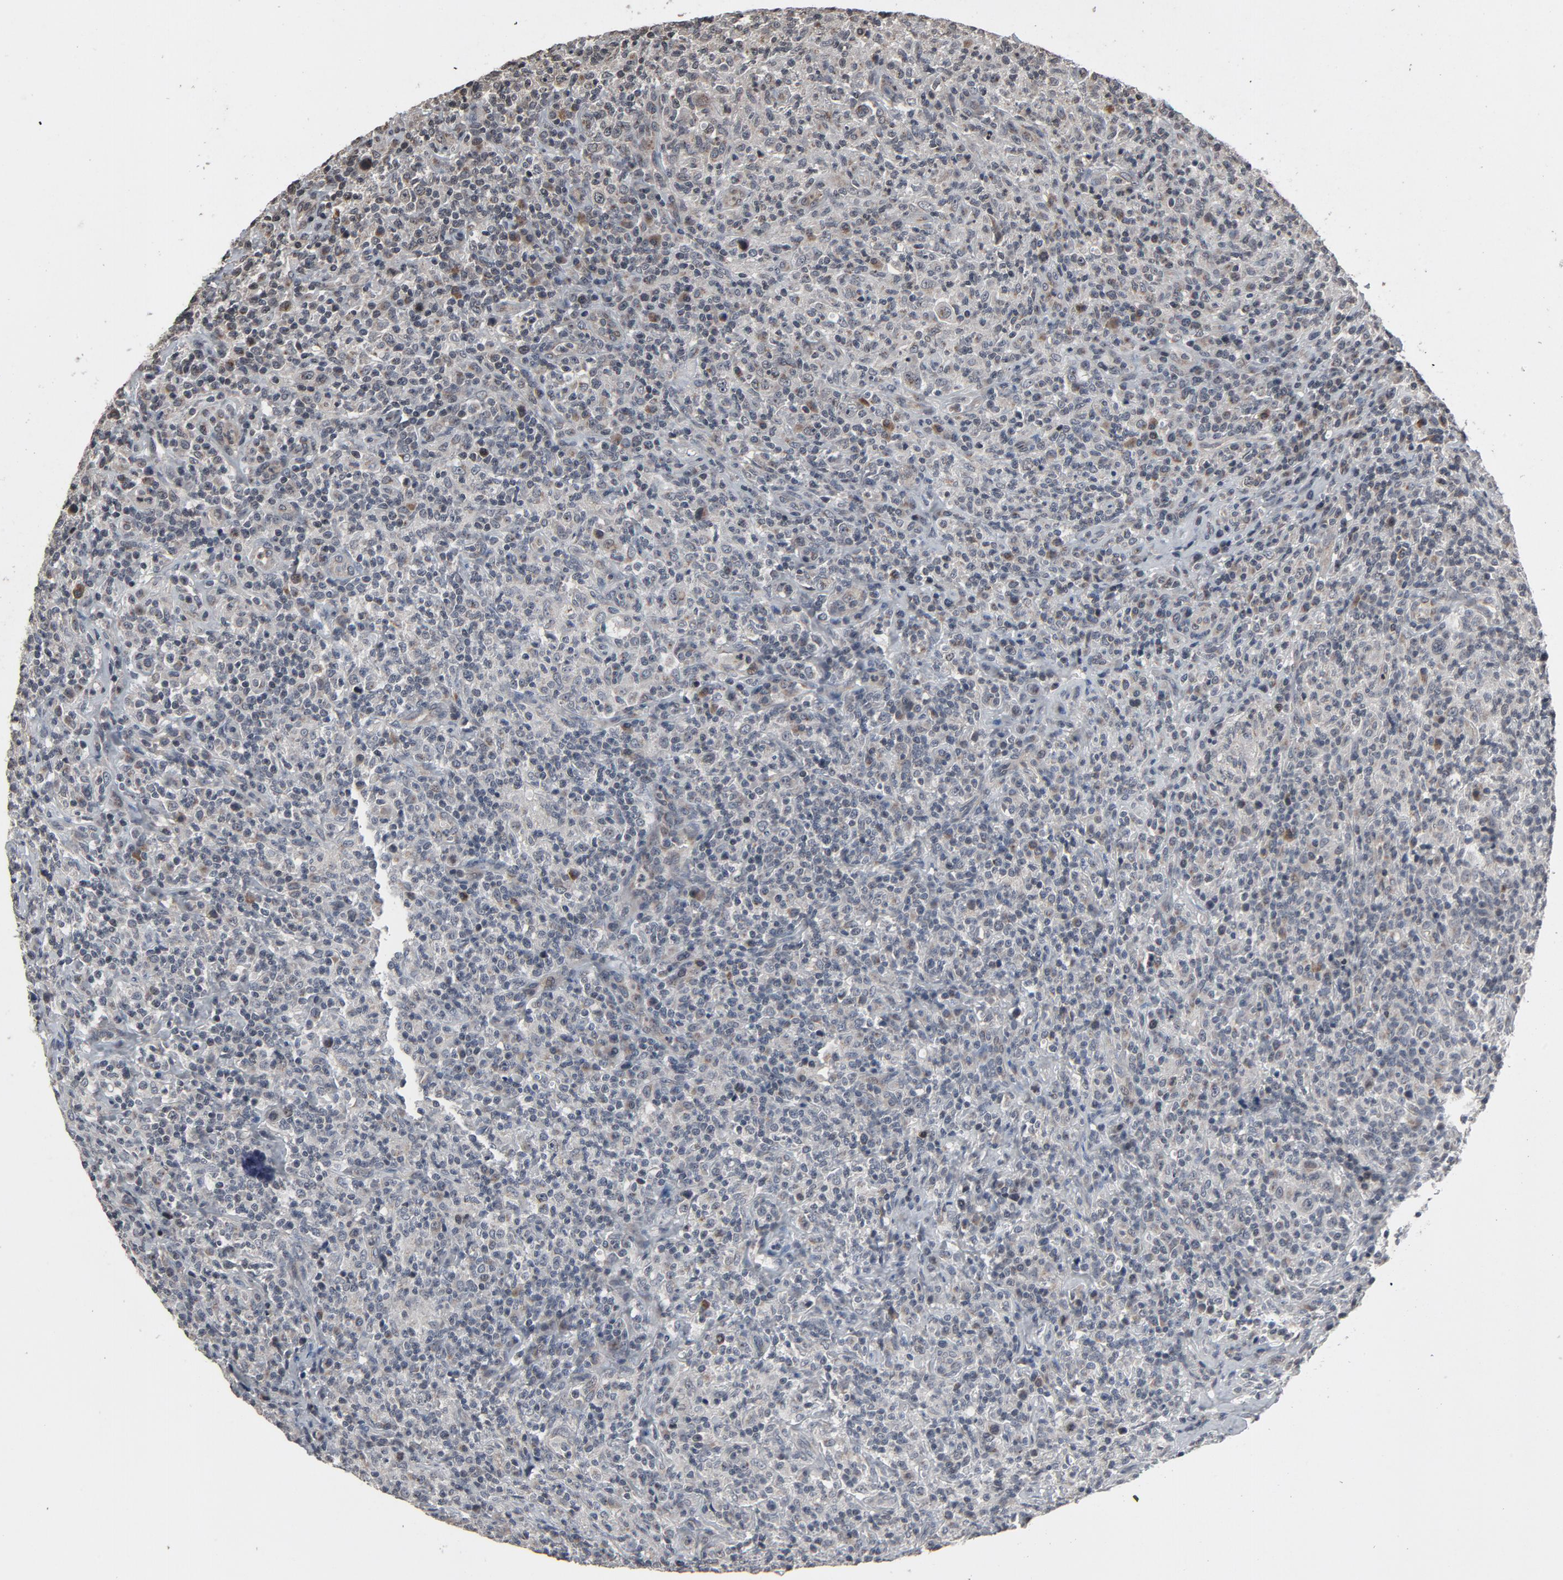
{"staining": {"intensity": "negative", "quantity": "none", "location": "none"}, "tissue": "lymphoma", "cell_type": "Tumor cells", "image_type": "cancer", "snomed": [{"axis": "morphology", "description": "Hodgkin's disease, NOS"}, {"axis": "topography", "description": "Lymph node"}], "caption": "Immunohistochemistry image of human lymphoma stained for a protein (brown), which displays no positivity in tumor cells.", "gene": "POM121", "patient": {"sex": "male", "age": 65}}